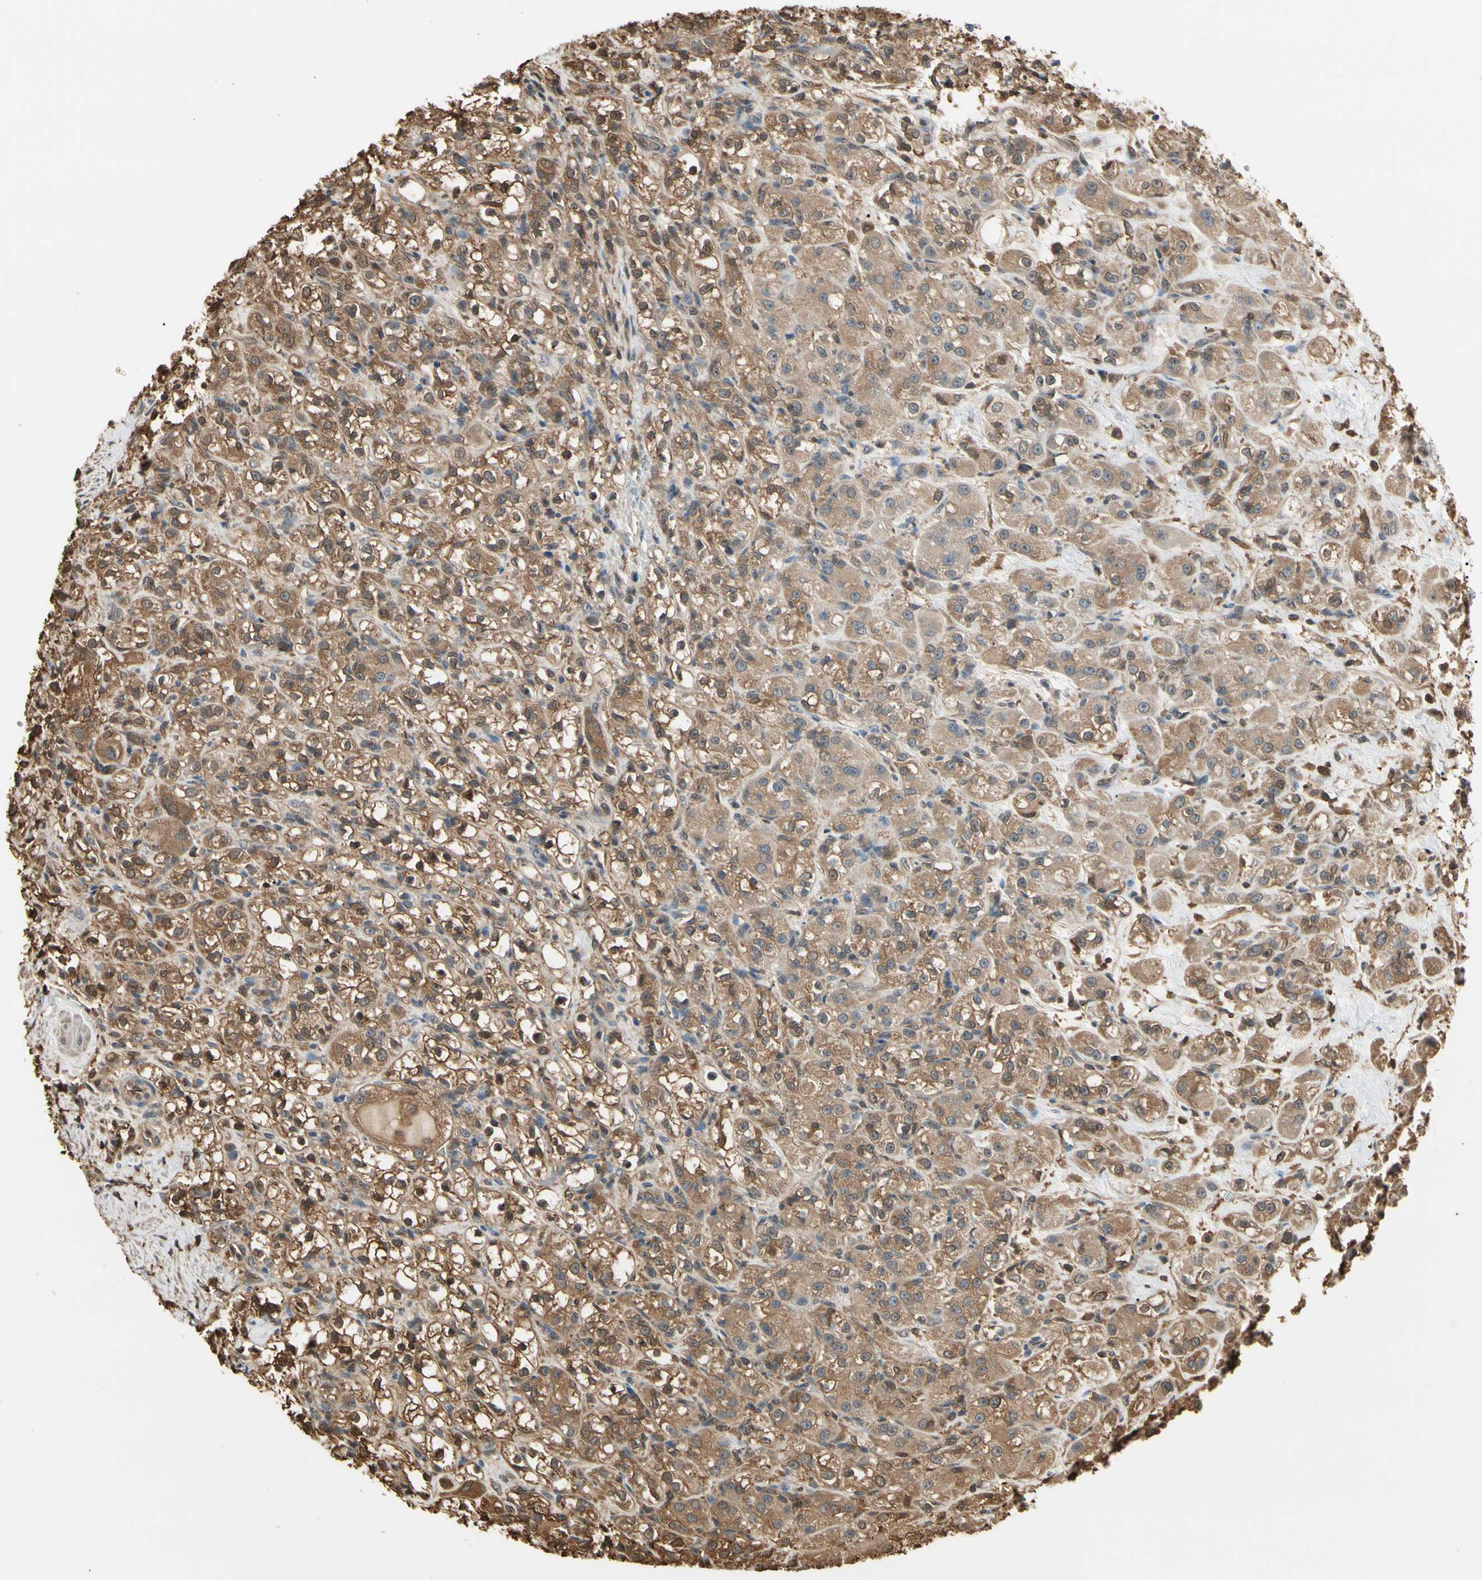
{"staining": {"intensity": "moderate", "quantity": ">75%", "location": "cytoplasmic/membranous,nuclear"}, "tissue": "renal cancer", "cell_type": "Tumor cells", "image_type": "cancer", "snomed": [{"axis": "morphology", "description": "Normal tissue, NOS"}, {"axis": "morphology", "description": "Adenocarcinoma, NOS"}, {"axis": "topography", "description": "Kidney"}], "caption": "An image showing moderate cytoplasmic/membranous and nuclear expression in about >75% of tumor cells in renal adenocarcinoma, as visualized by brown immunohistochemical staining.", "gene": "YWHAE", "patient": {"sex": "male", "age": 61}}